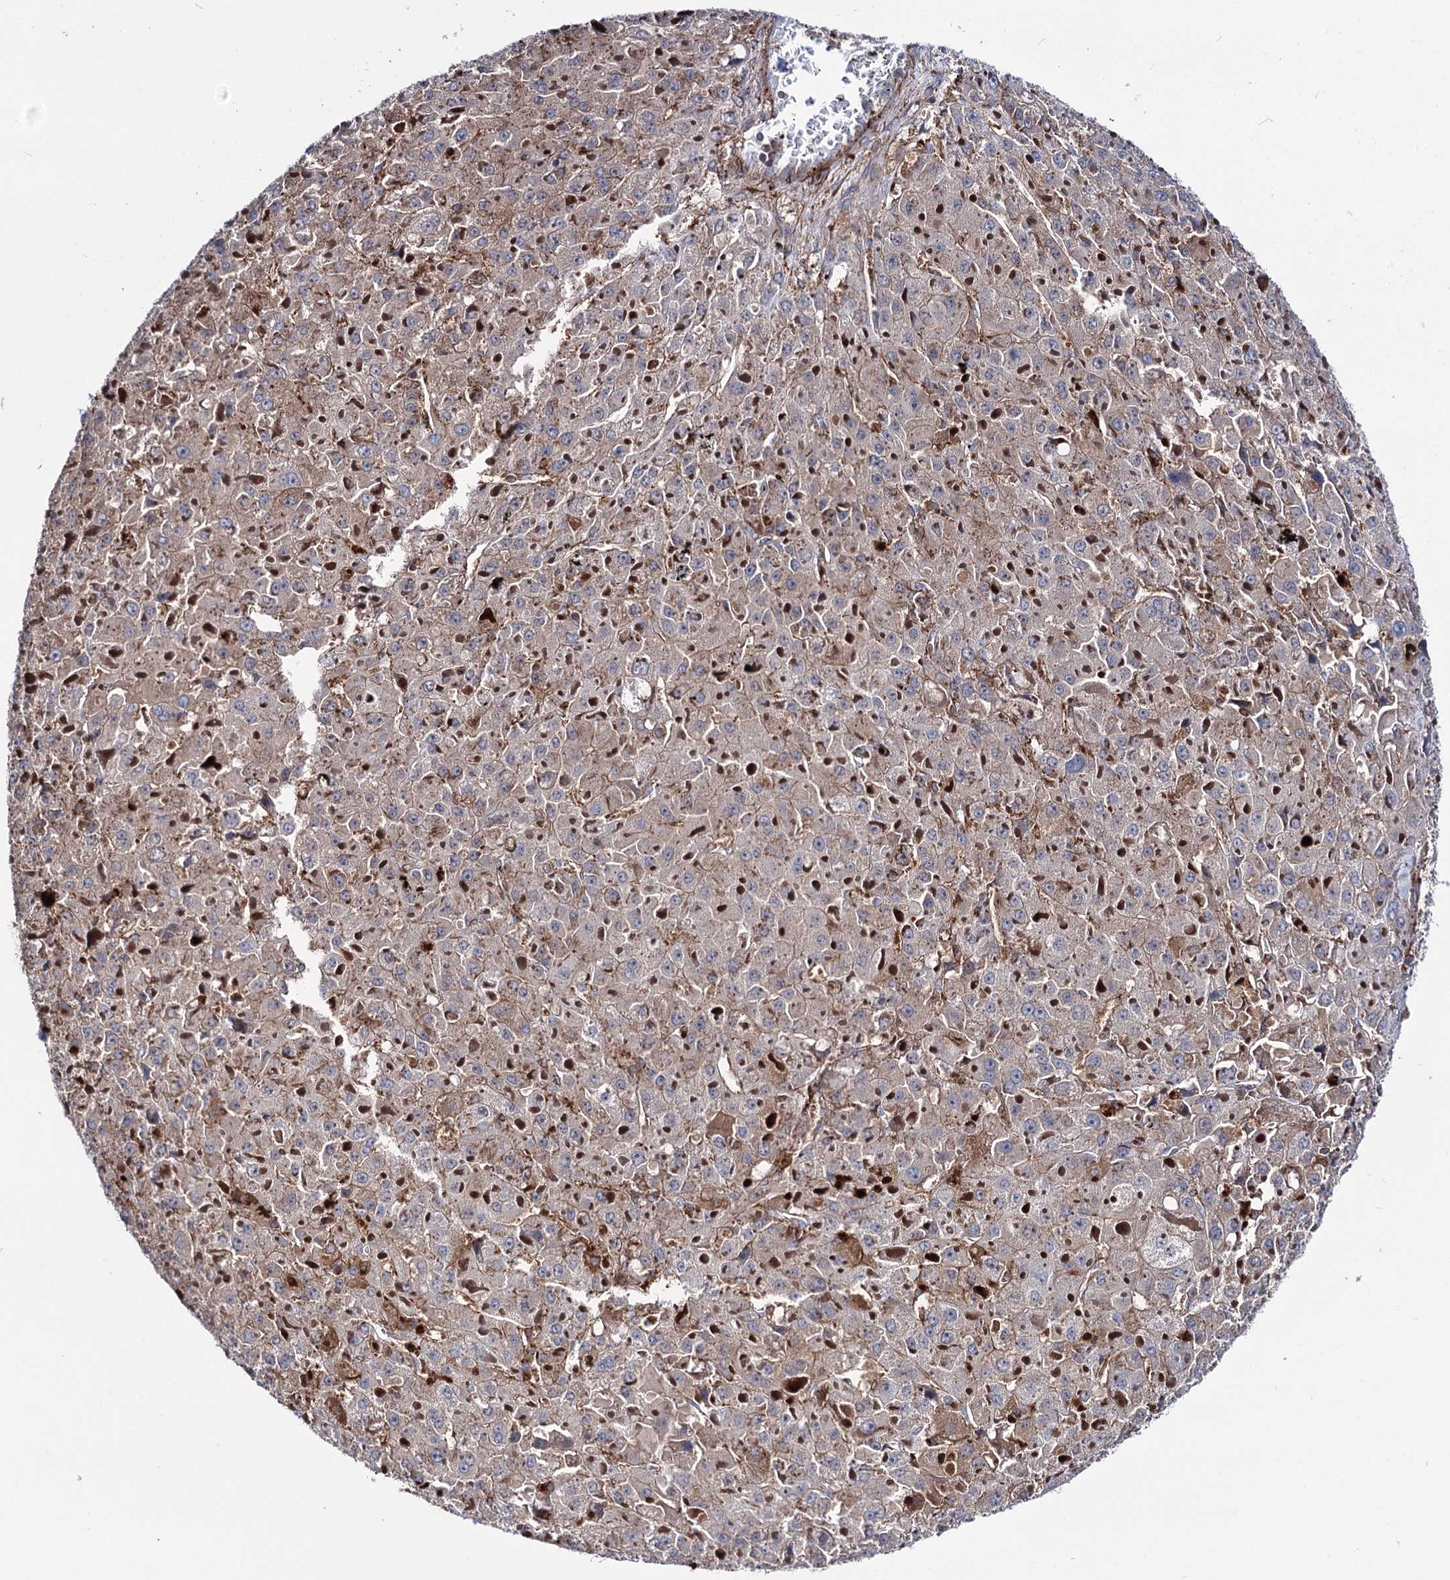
{"staining": {"intensity": "weak", "quantity": "25%-75%", "location": "cytoplasmic/membranous"}, "tissue": "liver cancer", "cell_type": "Tumor cells", "image_type": "cancer", "snomed": [{"axis": "morphology", "description": "Carcinoma, Hepatocellular, NOS"}, {"axis": "topography", "description": "Liver"}], "caption": "Protein positivity by immunohistochemistry (IHC) demonstrates weak cytoplasmic/membranous staining in approximately 25%-75% of tumor cells in liver hepatocellular carcinoma.", "gene": "DEF6", "patient": {"sex": "female", "age": 73}}